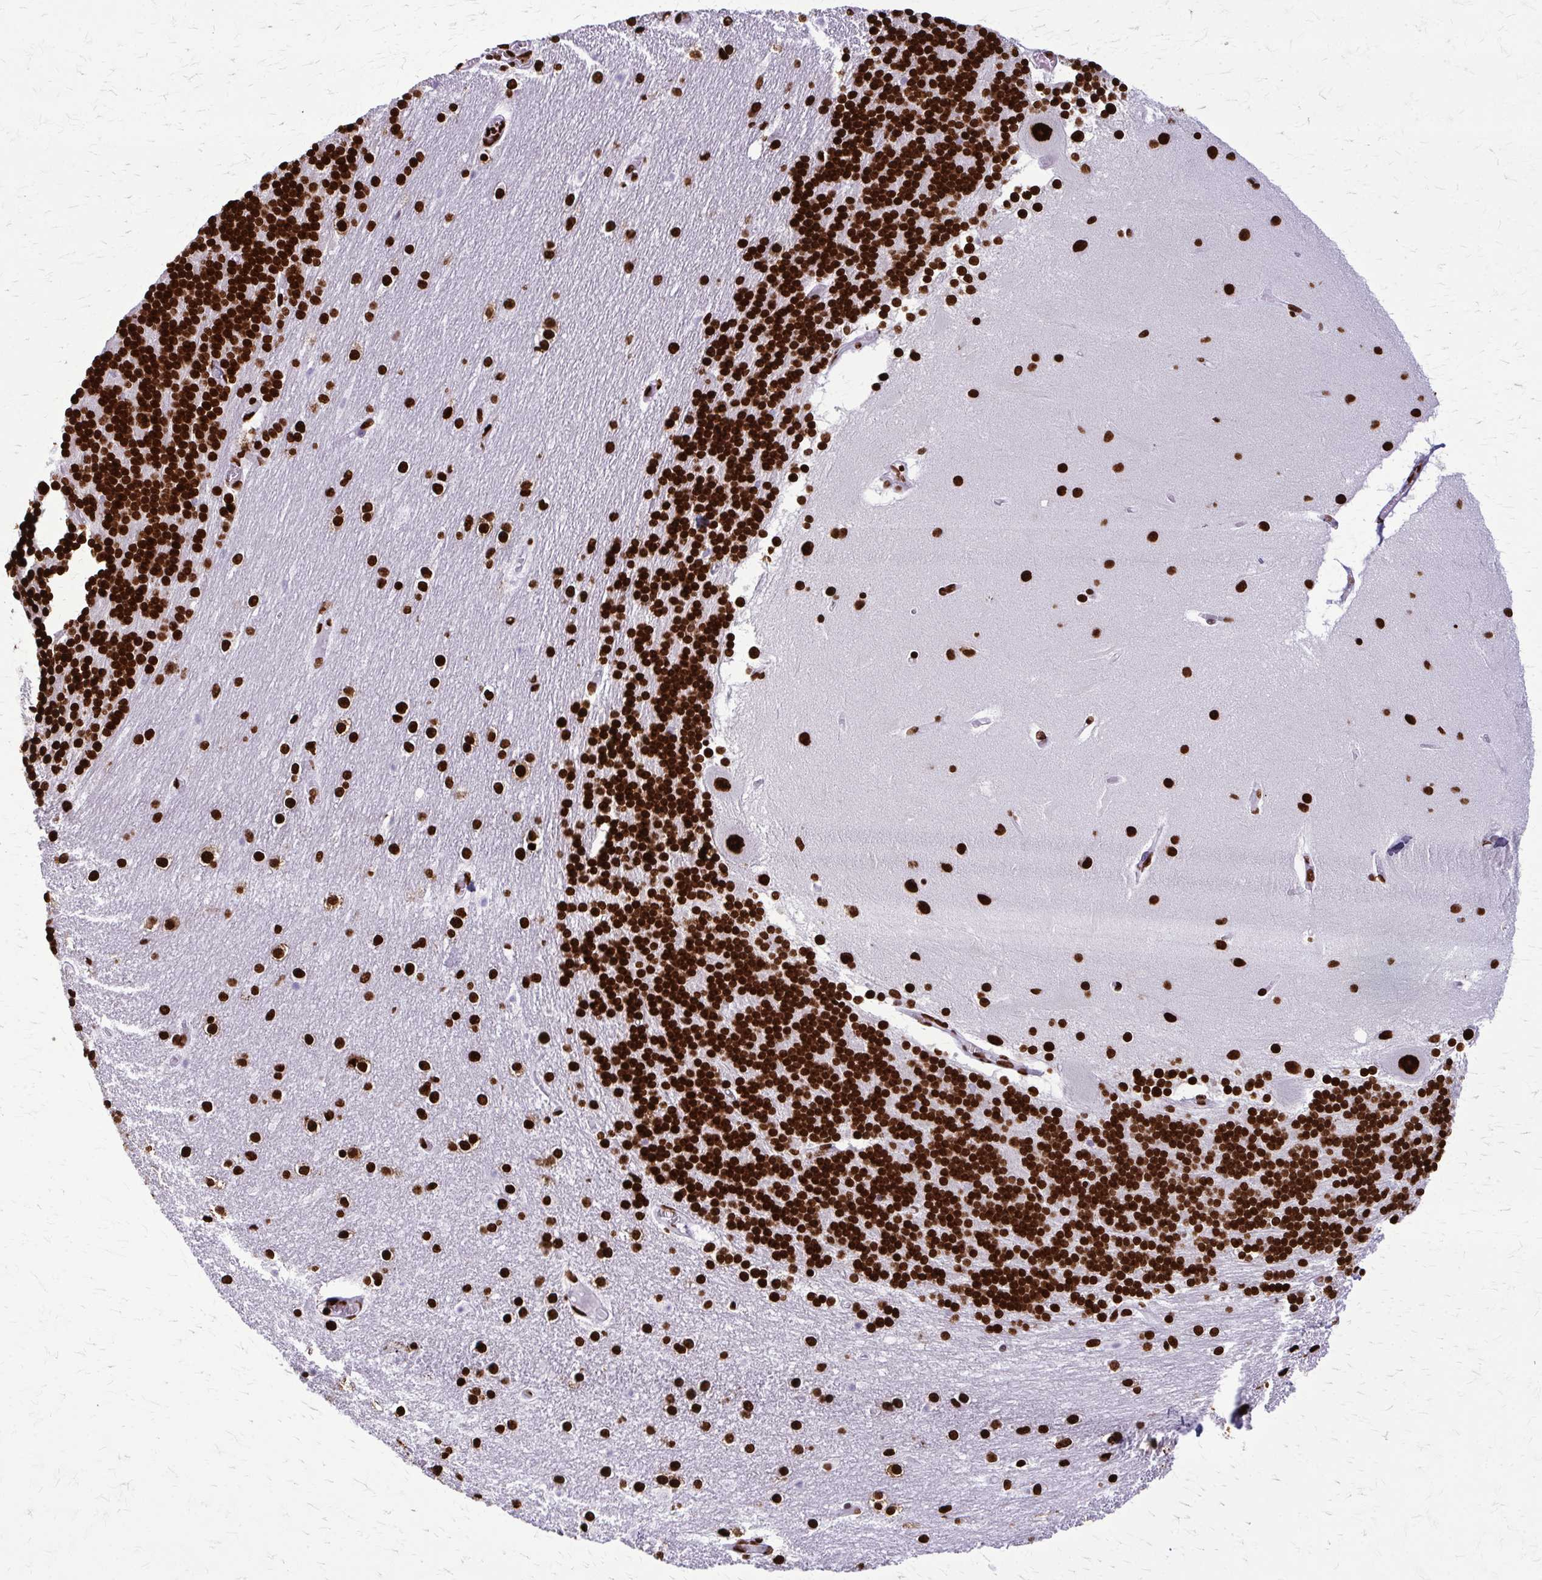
{"staining": {"intensity": "strong", "quantity": ">75%", "location": "nuclear"}, "tissue": "cerebellum", "cell_type": "Cells in granular layer", "image_type": "normal", "snomed": [{"axis": "morphology", "description": "Normal tissue, NOS"}, {"axis": "topography", "description": "Cerebellum"}], "caption": "IHC histopathology image of normal cerebellum: cerebellum stained using immunohistochemistry (IHC) demonstrates high levels of strong protein expression localized specifically in the nuclear of cells in granular layer, appearing as a nuclear brown color.", "gene": "SFPQ", "patient": {"sex": "female", "age": 54}}